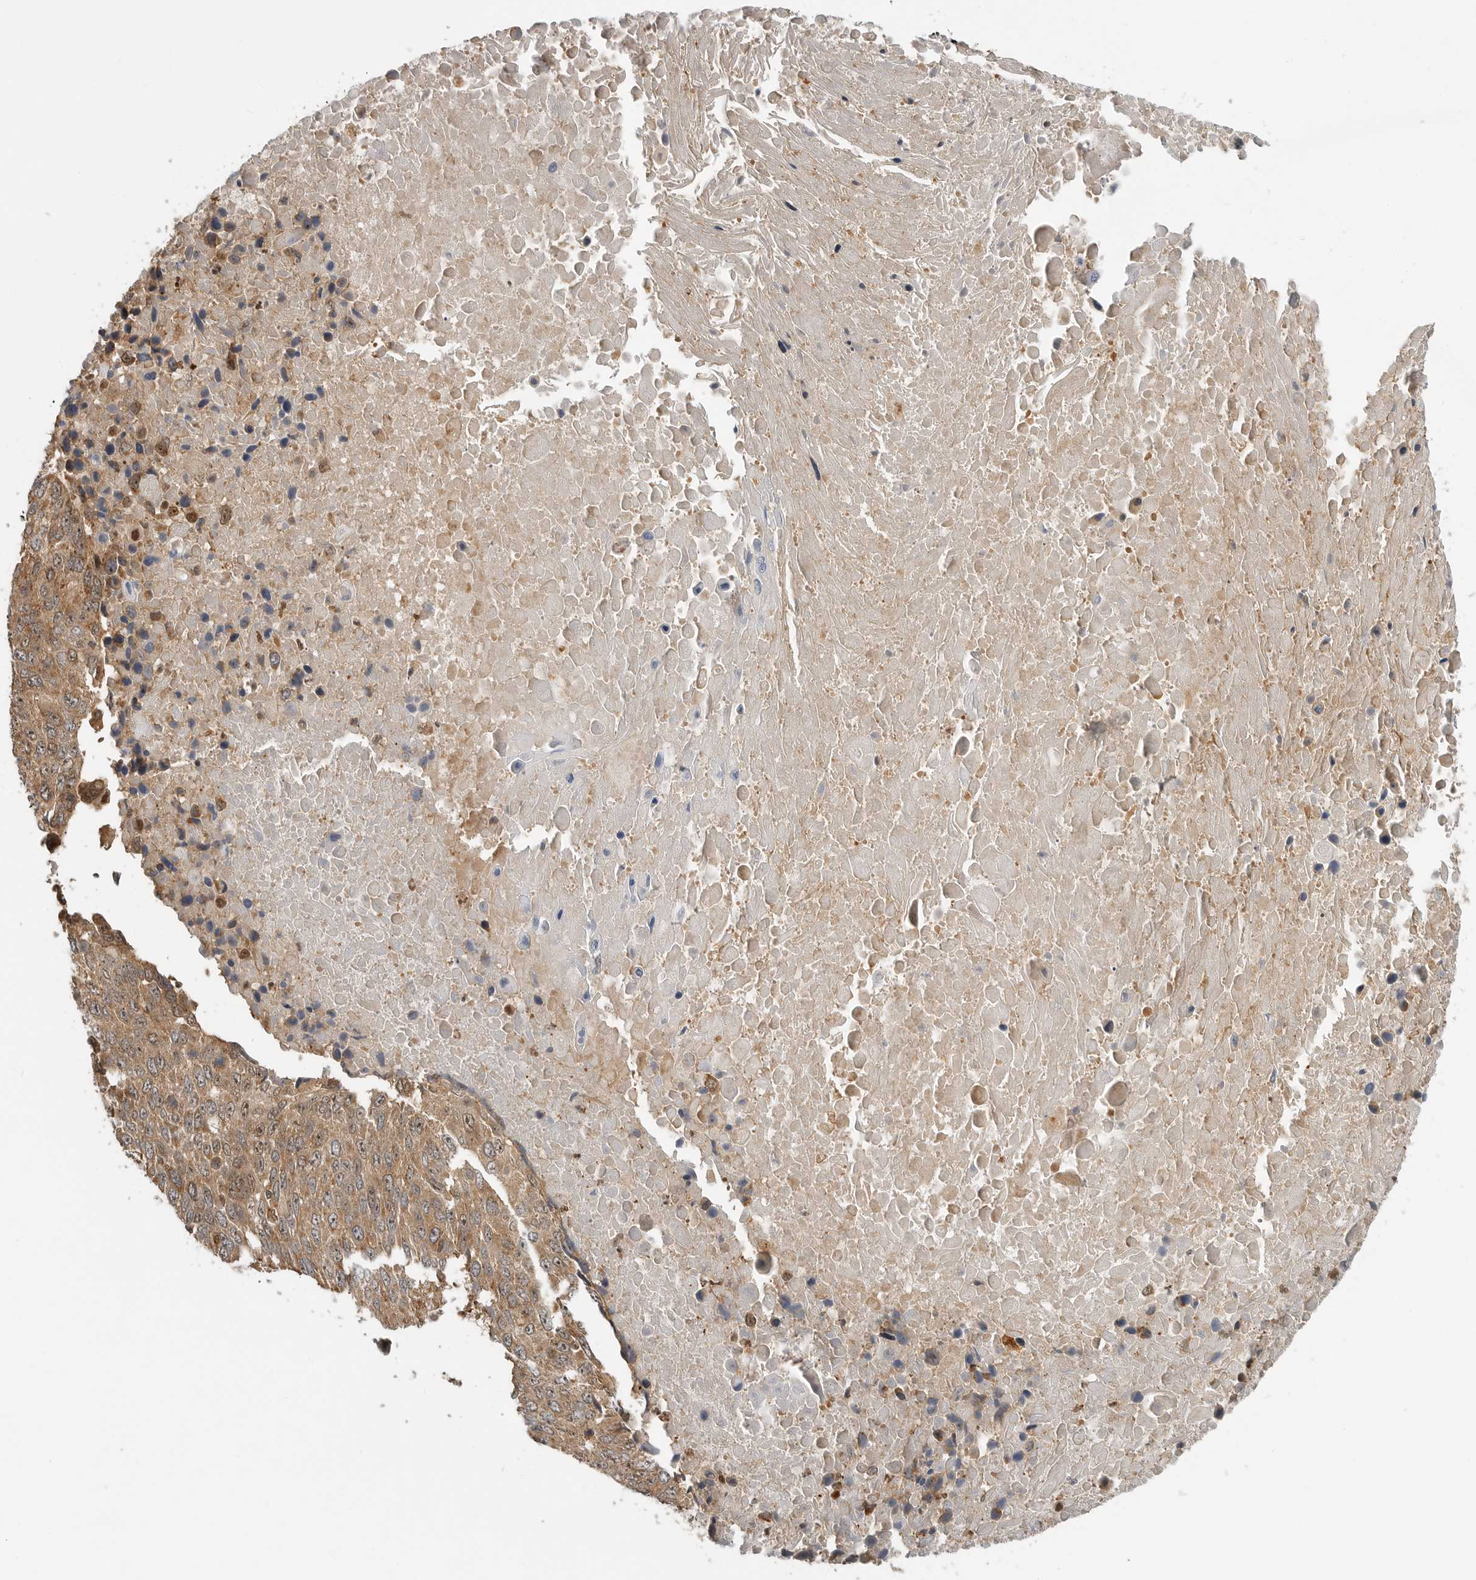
{"staining": {"intensity": "moderate", "quantity": ">75%", "location": "cytoplasmic/membranous,nuclear"}, "tissue": "lung cancer", "cell_type": "Tumor cells", "image_type": "cancer", "snomed": [{"axis": "morphology", "description": "Squamous cell carcinoma, NOS"}, {"axis": "topography", "description": "Lung"}], "caption": "Immunohistochemical staining of human squamous cell carcinoma (lung) shows medium levels of moderate cytoplasmic/membranous and nuclear staining in approximately >75% of tumor cells.", "gene": "STRAP", "patient": {"sex": "male", "age": 66}}